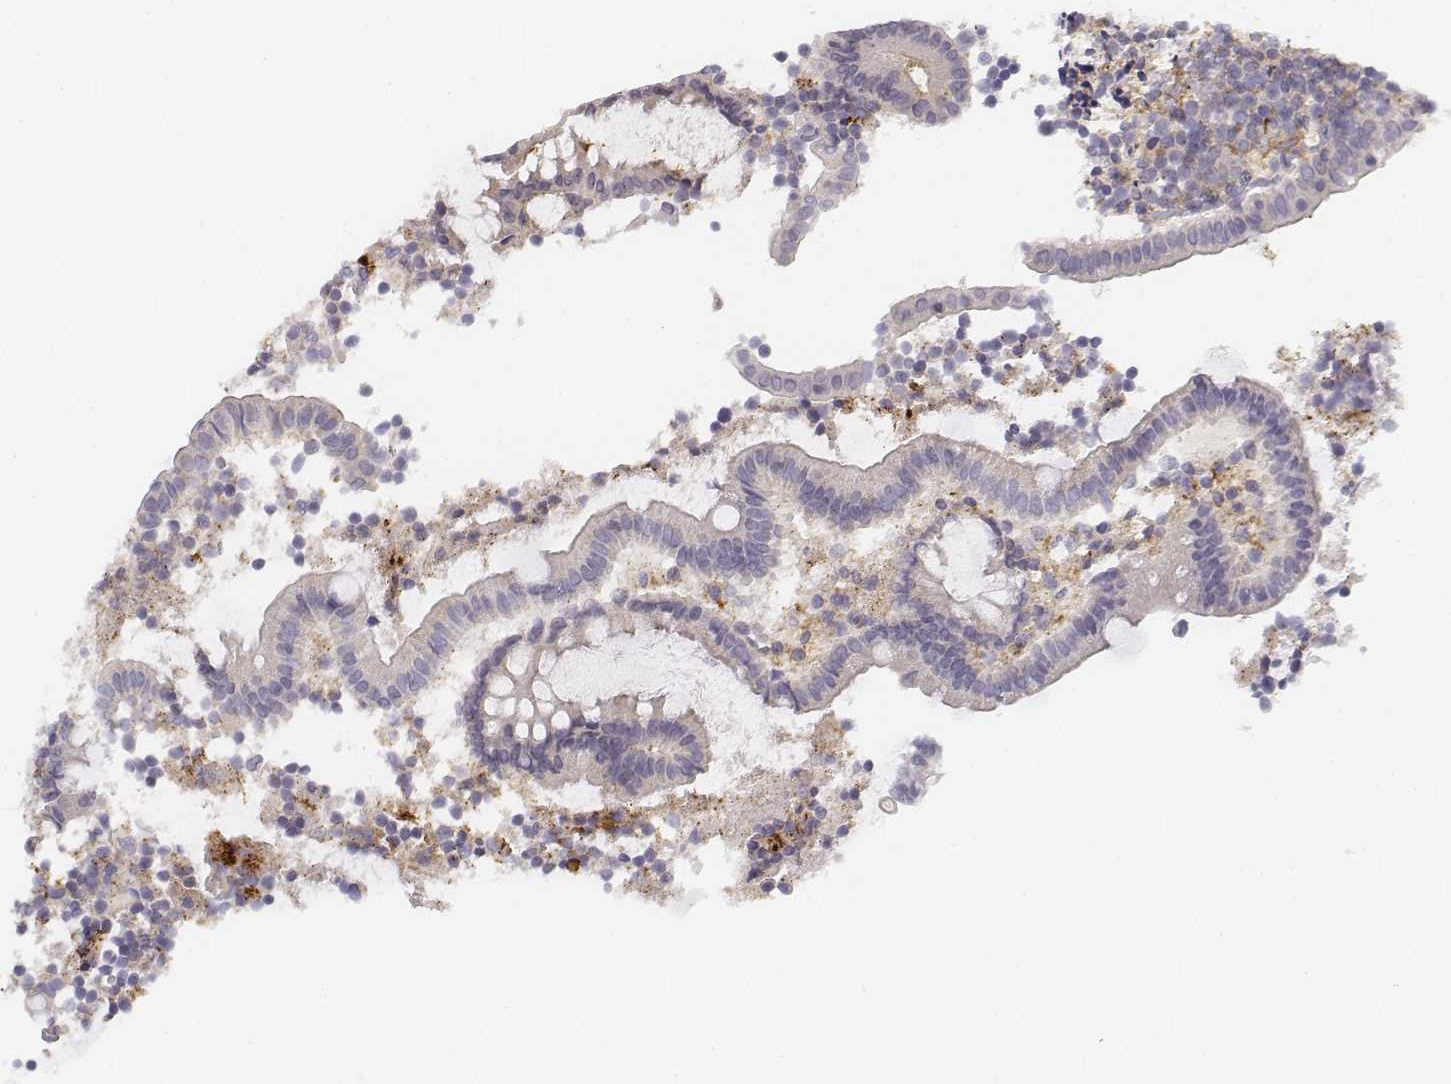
{"staining": {"intensity": "negative", "quantity": "none", "location": "none"}, "tissue": "appendix", "cell_type": "Glandular cells", "image_type": "normal", "snomed": [{"axis": "morphology", "description": "Normal tissue, NOS"}, {"axis": "topography", "description": "Appendix"}], "caption": "This is a micrograph of IHC staining of normal appendix, which shows no positivity in glandular cells. (IHC, brightfield microscopy, high magnification).", "gene": "CD14", "patient": {"sex": "female", "age": 32}}